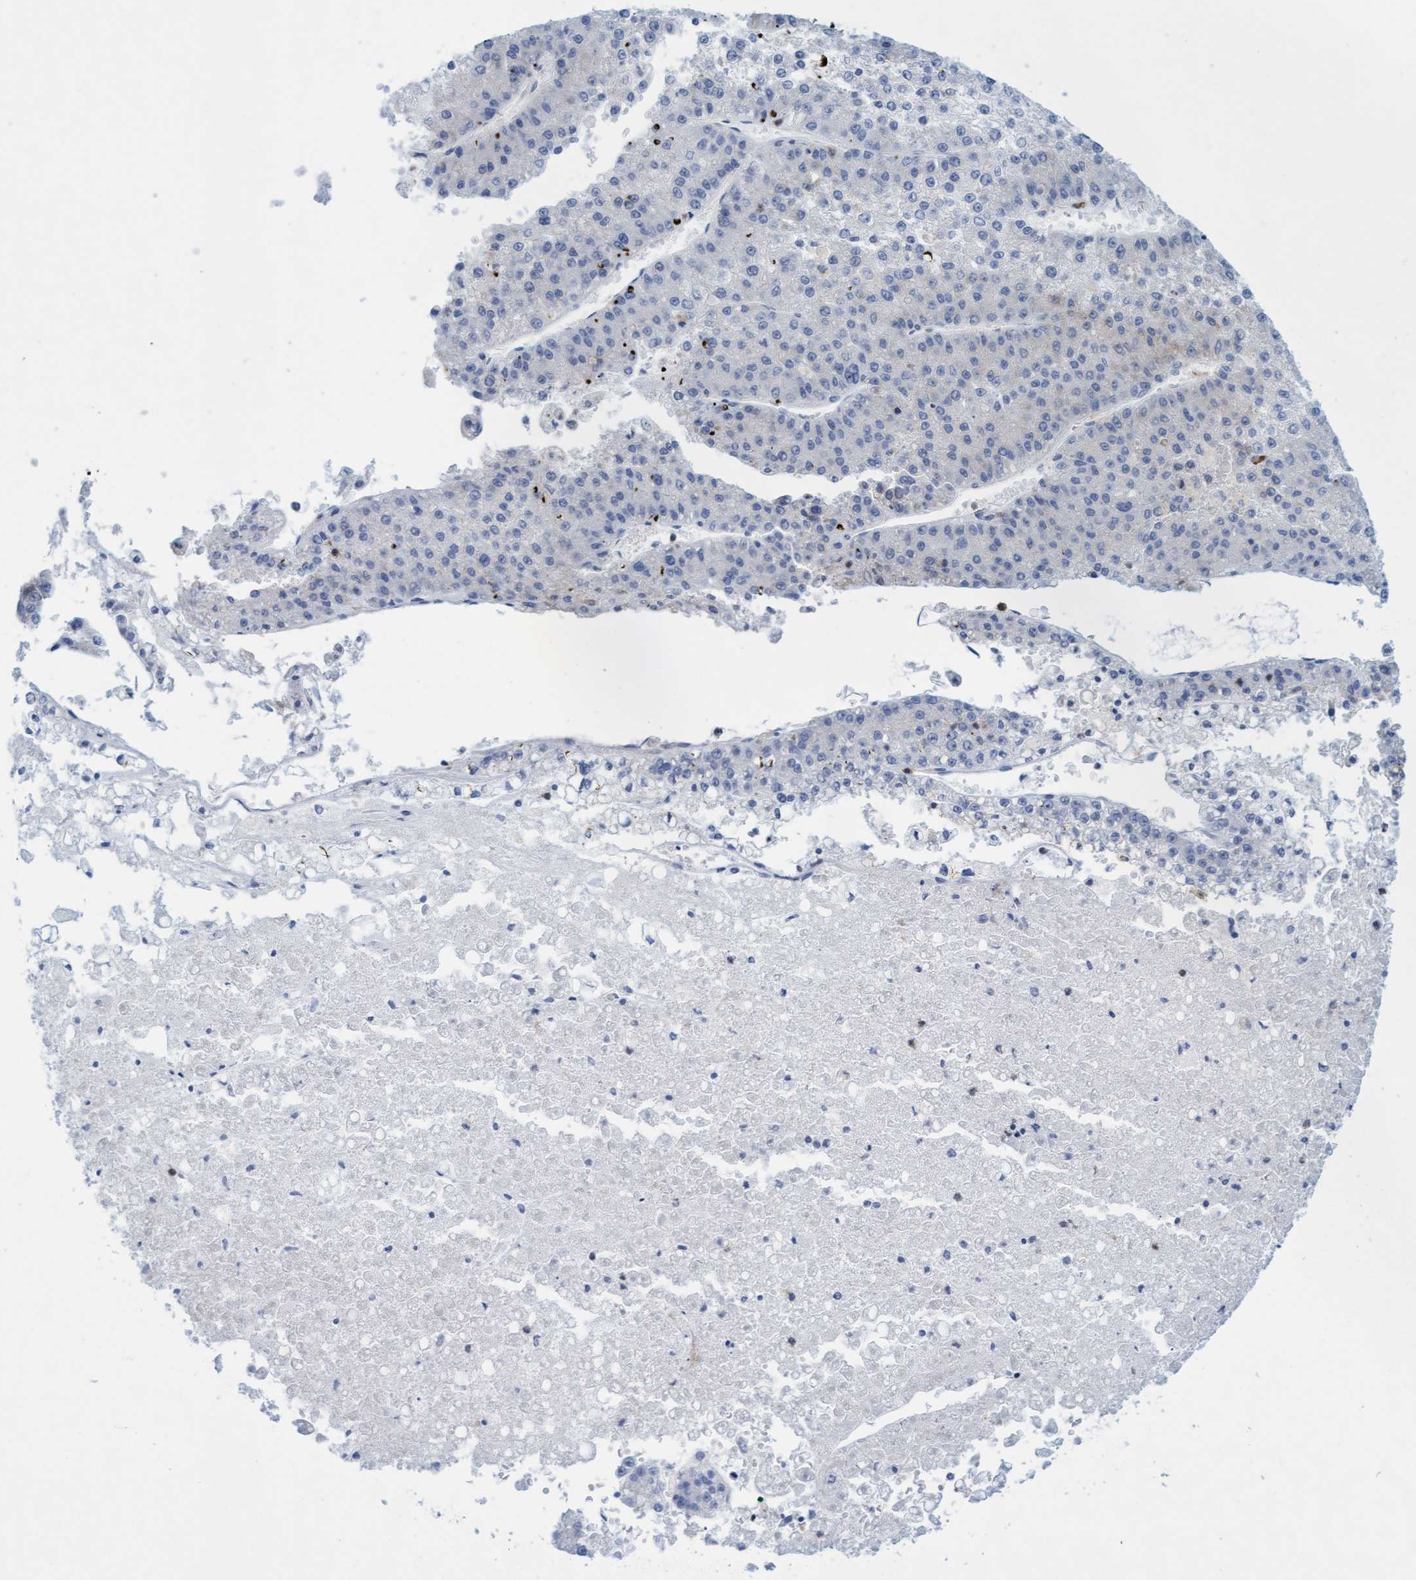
{"staining": {"intensity": "negative", "quantity": "none", "location": "none"}, "tissue": "liver cancer", "cell_type": "Tumor cells", "image_type": "cancer", "snomed": [{"axis": "morphology", "description": "Carcinoma, Hepatocellular, NOS"}, {"axis": "topography", "description": "Liver"}], "caption": "Photomicrograph shows no significant protein positivity in tumor cells of liver cancer.", "gene": "FNBP1", "patient": {"sex": "female", "age": 73}}